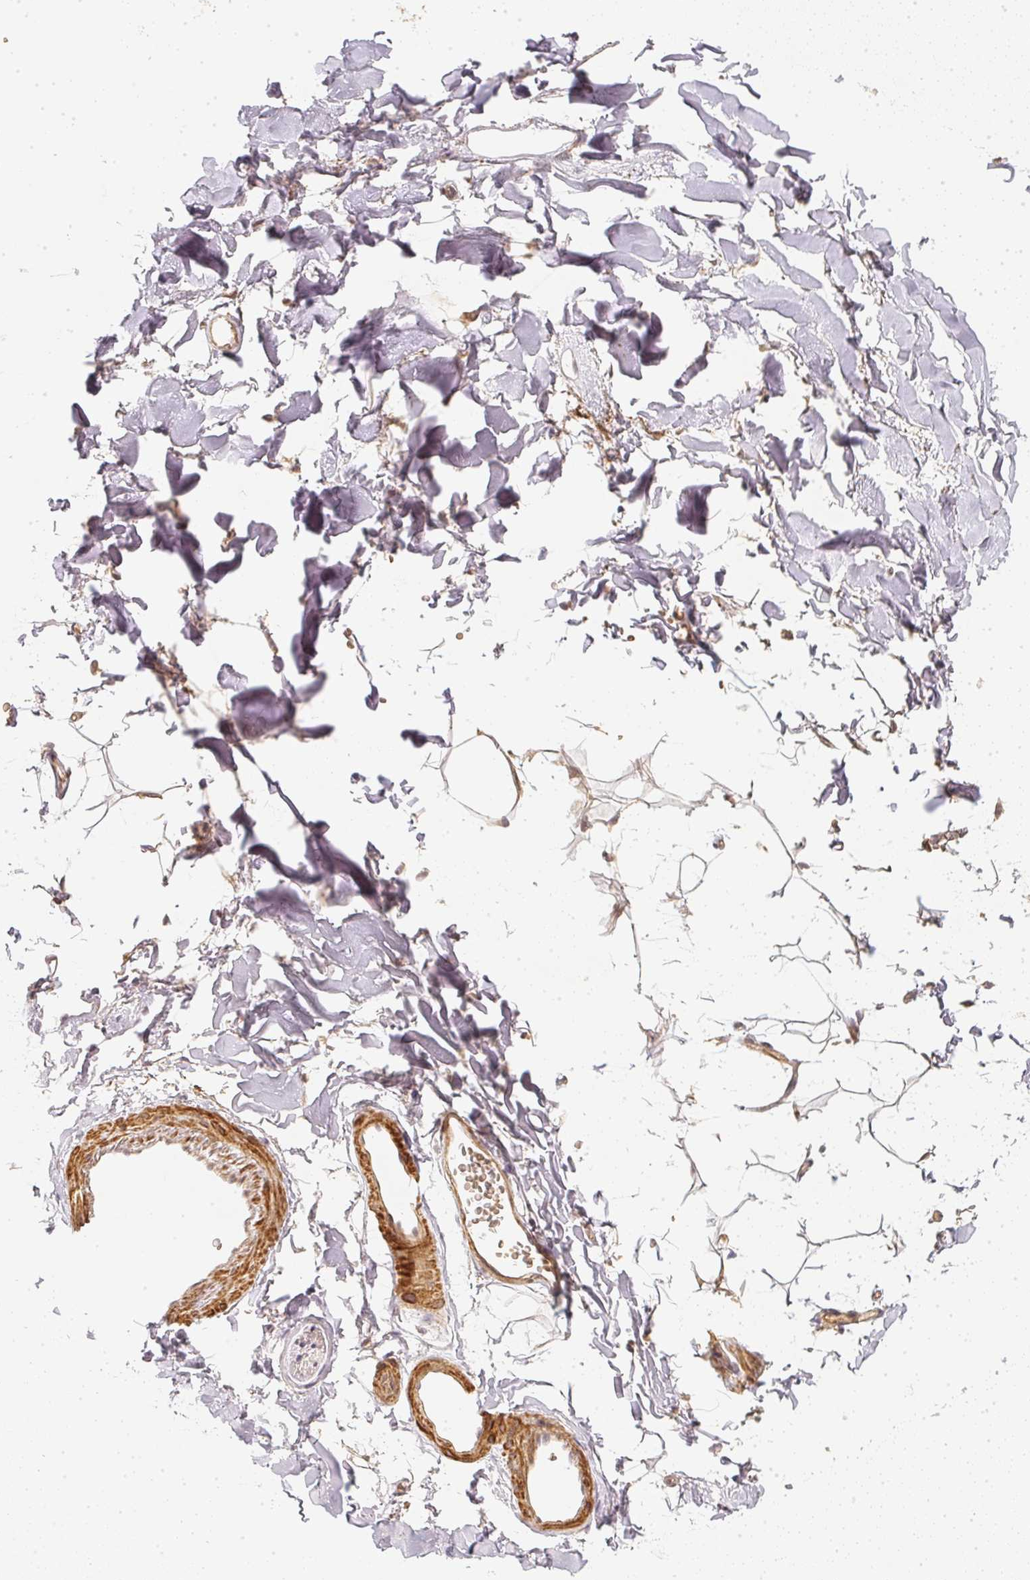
{"staining": {"intensity": "weak", "quantity": ">75%", "location": "cytoplasmic/membranous,nuclear"}, "tissue": "adipose tissue", "cell_type": "Adipocytes", "image_type": "normal", "snomed": [{"axis": "morphology", "description": "Normal tissue, NOS"}, {"axis": "topography", "description": "Cartilage tissue"}, {"axis": "topography", "description": "Bronchus"}], "caption": "Immunohistochemistry (IHC) image of benign adipose tissue: human adipose tissue stained using immunohistochemistry (IHC) demonstrates low levels of weak protein expression localized specifically in the cytoplasmic/membranous,nuclear of adipocytes, appearing as a cytoplasmic/membranous,nuclear brown color.", "gene": "SERPINE1", "patient": {"sex": "female", "age": 79}}